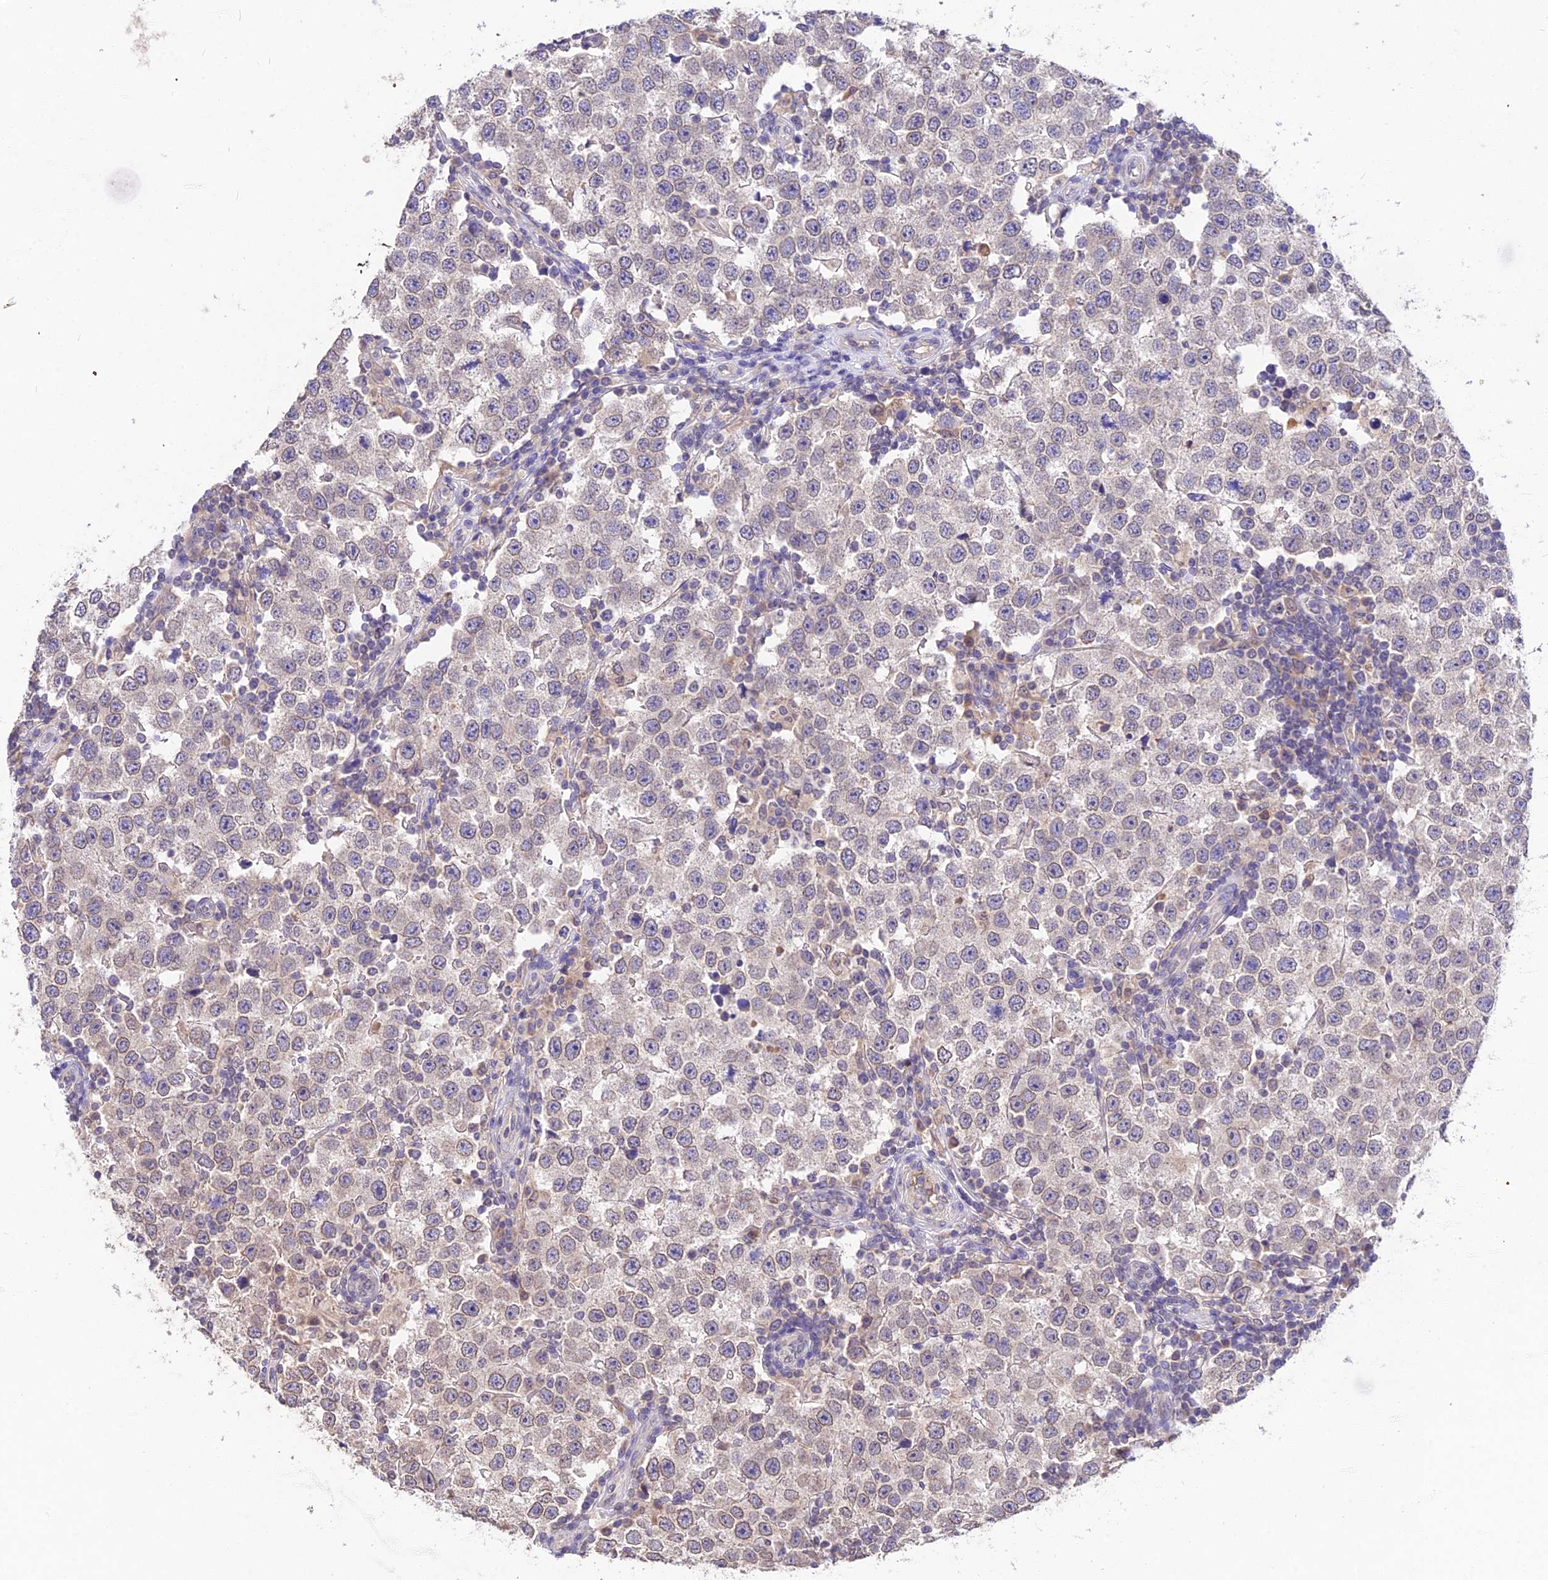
{"staining": {"intensity": "weak", "quantity": "25%-75%", "location": "cytoplasmic/membranous,nuclear"}, "tissue": "testis cancer", "cell_type": "Tumor cells", "image_type": "cancer", "snomed": [{"axis": "morphology", "description": "Seminoma, NOS"}, {"axis": "topography", "description": "Testis"}], "caption": "The immunohistochemical stain shows weak cytoplasmic/membranous and nuclear expression in tumor cells of testis cancer (seminoma) tissue.", "gene": "PGK1", "patient": {"sex": "male", "age": 34}}